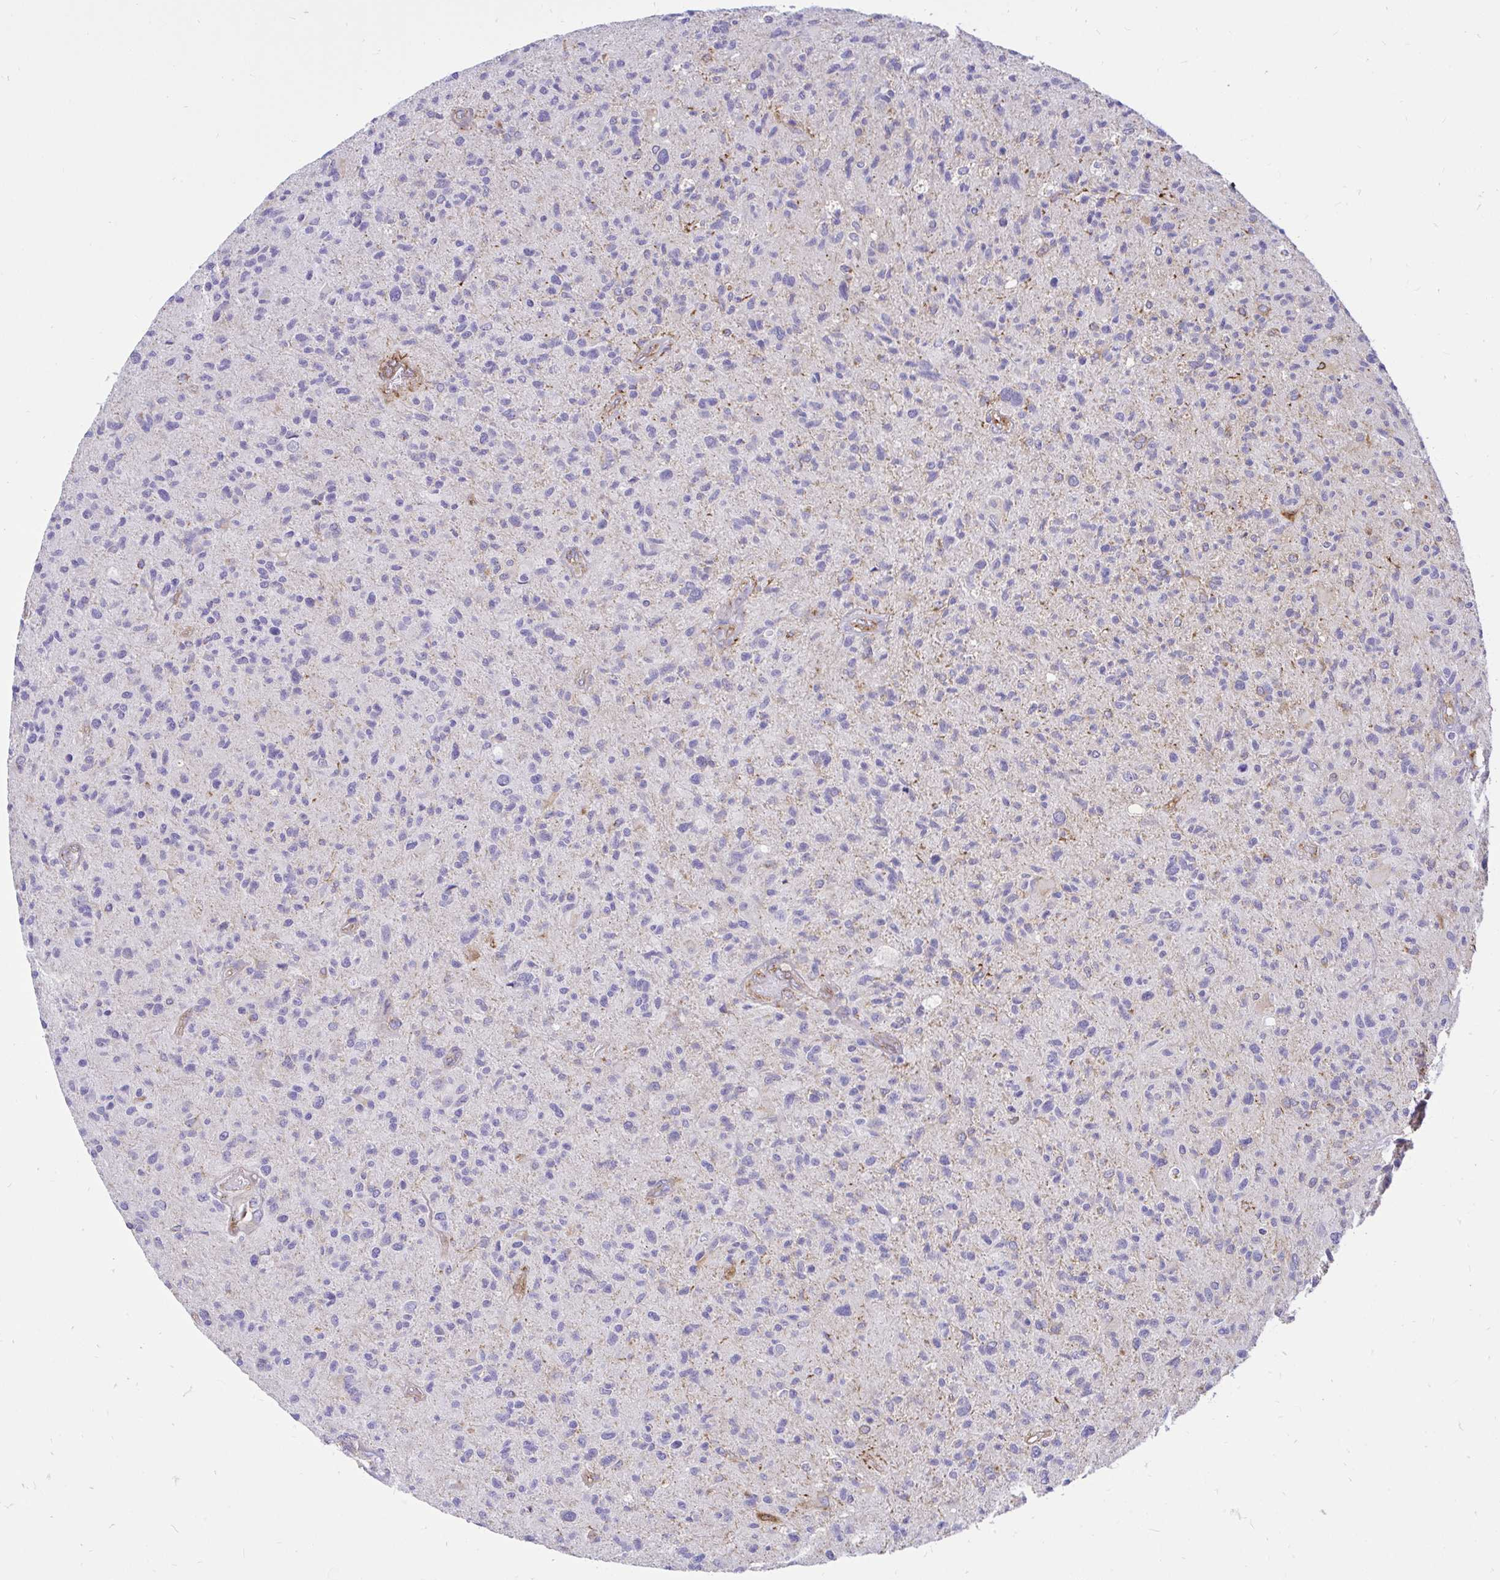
{"staining": {"intensity": "negative", "quantity": "none", "location": "none"}, "tissue": "glioma", "cell_type": "Tumor cells", "image_type": "cancer", "snomed": [{"axis": "morphology", "description": "Glioma, malignant, High grade"}, {"axis": "topography", "description": "Brain"}], "caption": "The histopathology image reveals no significant staining in tumor cells of glioma.", "gene": "ABCB10", "patient": {"sex": "female", "age": 70}}